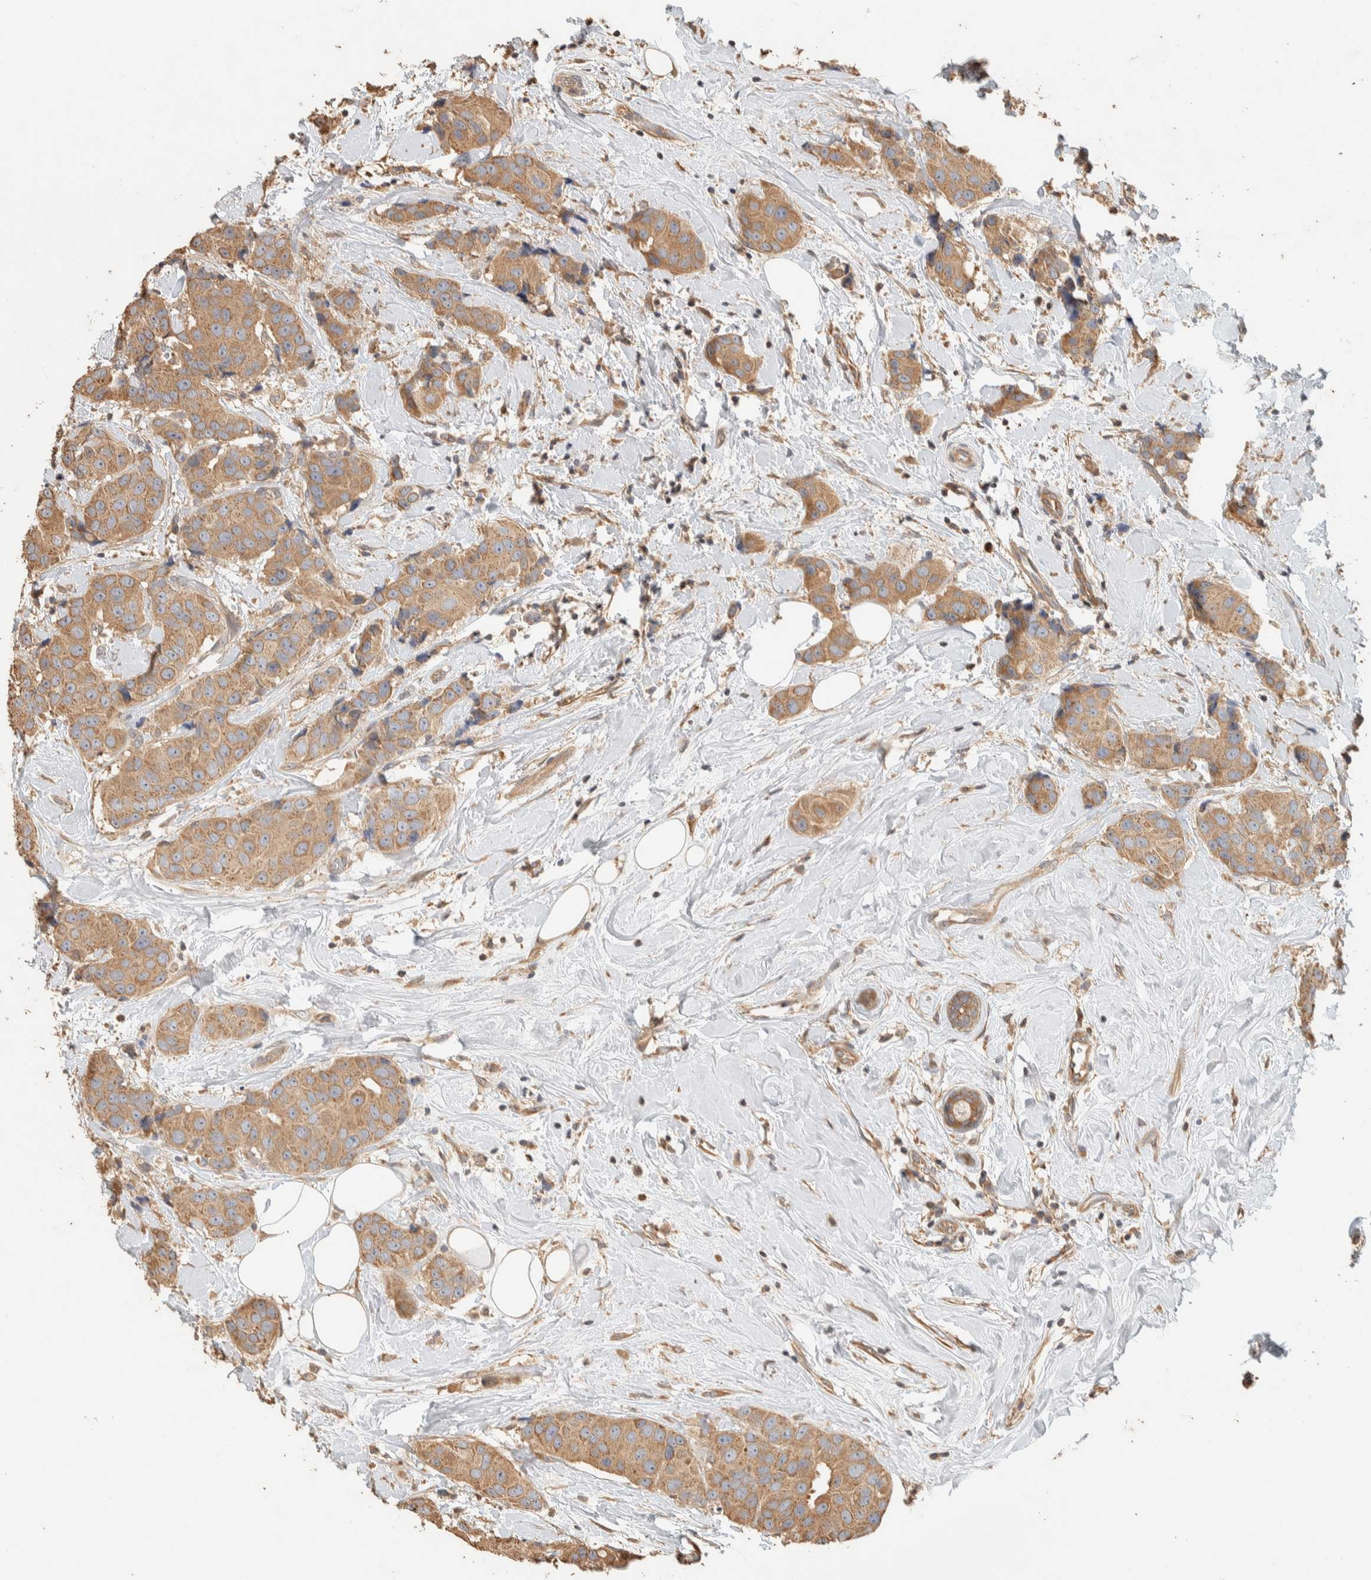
{"staining": {"intensity": "moderate", "quantity": ">75%", "location": "cytoplasmic/membranous"}, "tissue": "breast cancer", "cell_type": "Tumor cells", "image_type": "cancer", "snomed": [{"axis": "morphology", "description": "Normal tissue, NOS"}, {"axis": "morphology", "description": "Duct carcinoma"}, {"axis": "topography", "description": "Breast"}], "caption": "The photomicrograph exhibits immunohistochemical staining of breast cancer. There is moderate cytoplasmic/membranous staining is seen in about >75% of tumor cells. Nuclei are stained in blue.", "gene": "EXOC7", "patient": {"sex": "female", "age": 39}}